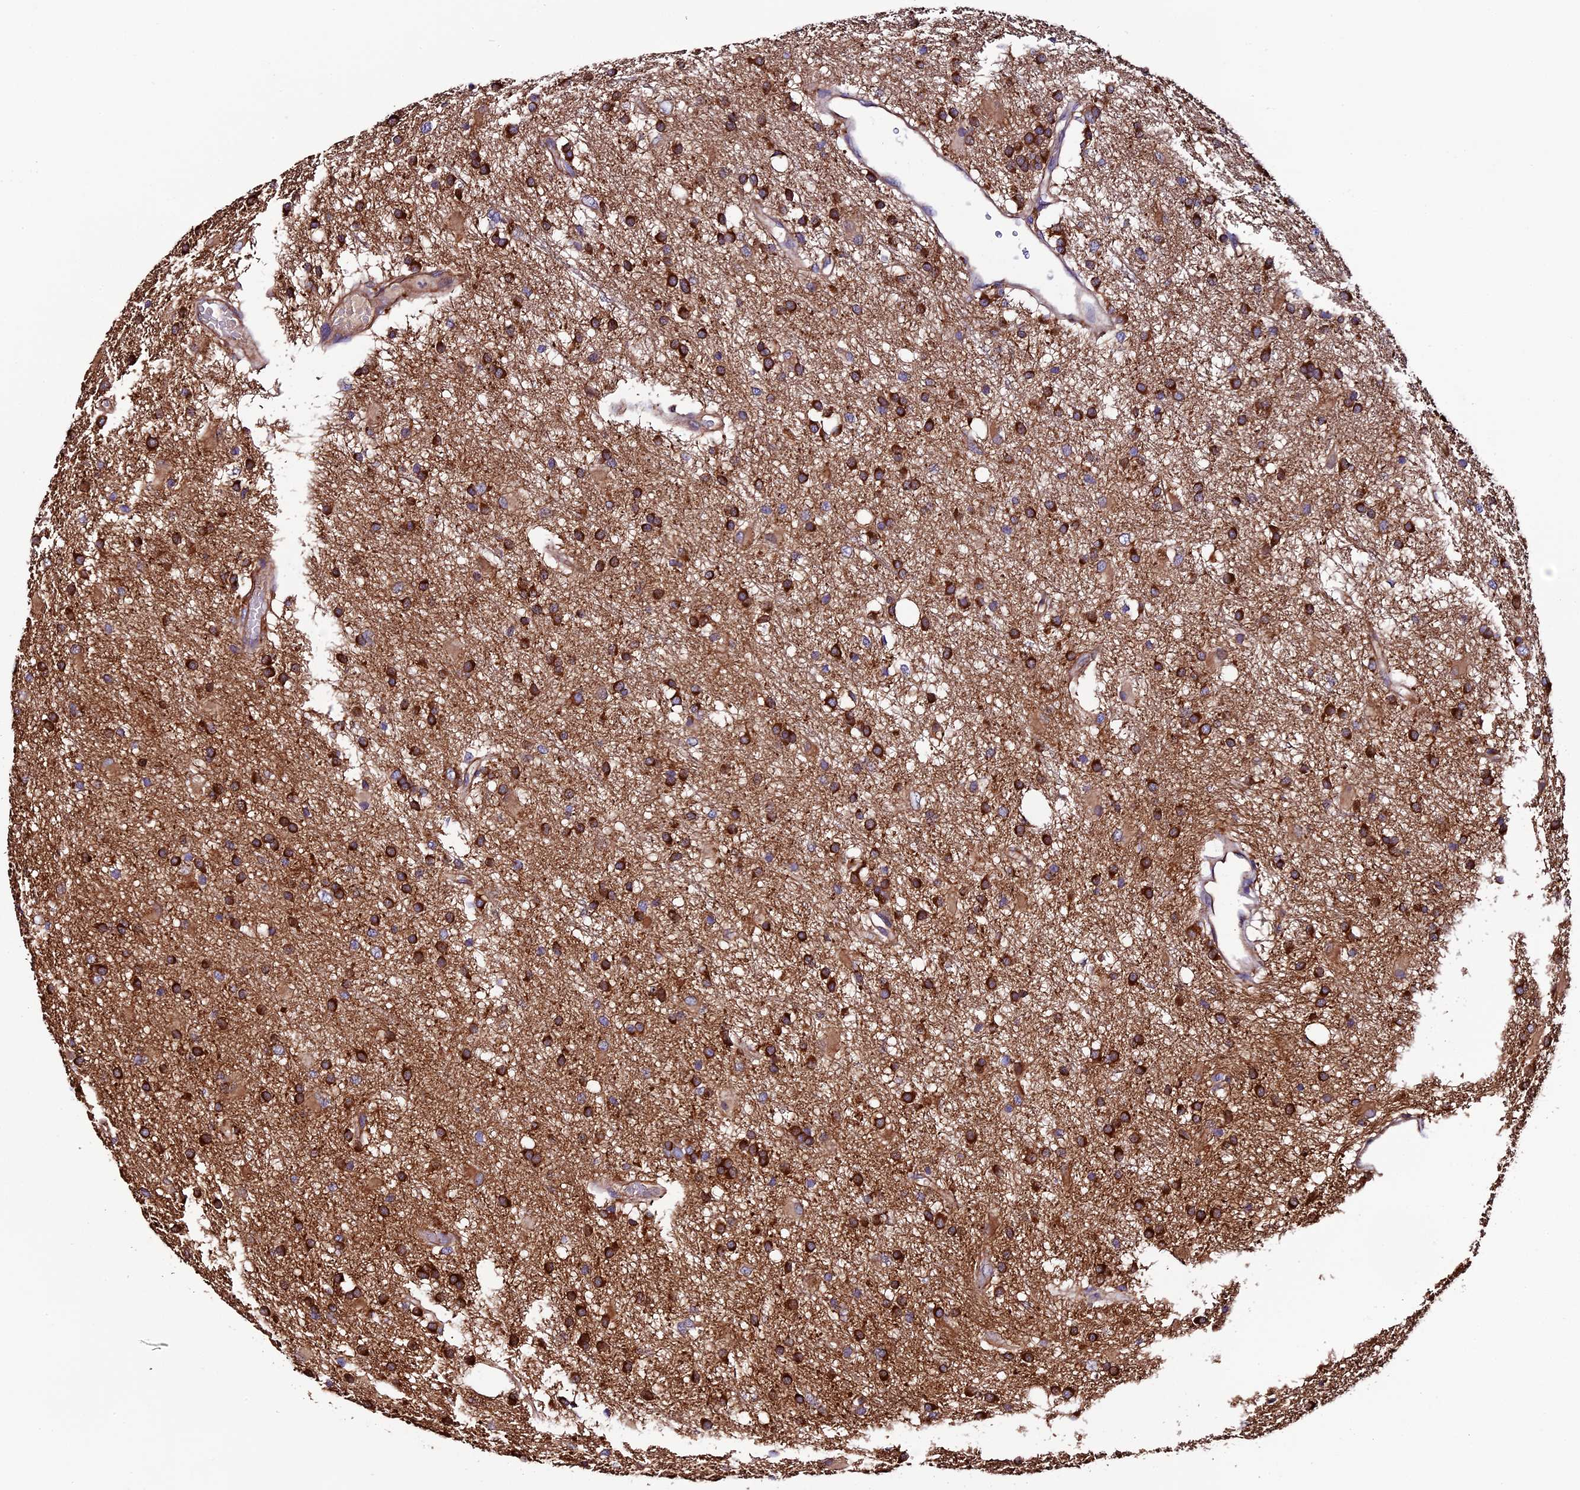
{"staining": {"intensity": "strong", "quantity": ">75%", "location": "cytoplasmic/membranous"}, "tissue": "glioma", "cell_type": "Tumor cells", "image_type": "cancer", "snomed": [{"axis": "morphology", "description": "Glioma, malignant, High grade"}, {"axis": "topography", "description": "Brain"}], "caption": "Malignant high-grade glioma tissue reveals strong cytoplasmic/membranous expression in approximately >75% of tumor cells, visualized by immunohistochemistry.", "gene": "CLN5", "patient": {"sex": "male", "age": 77}}